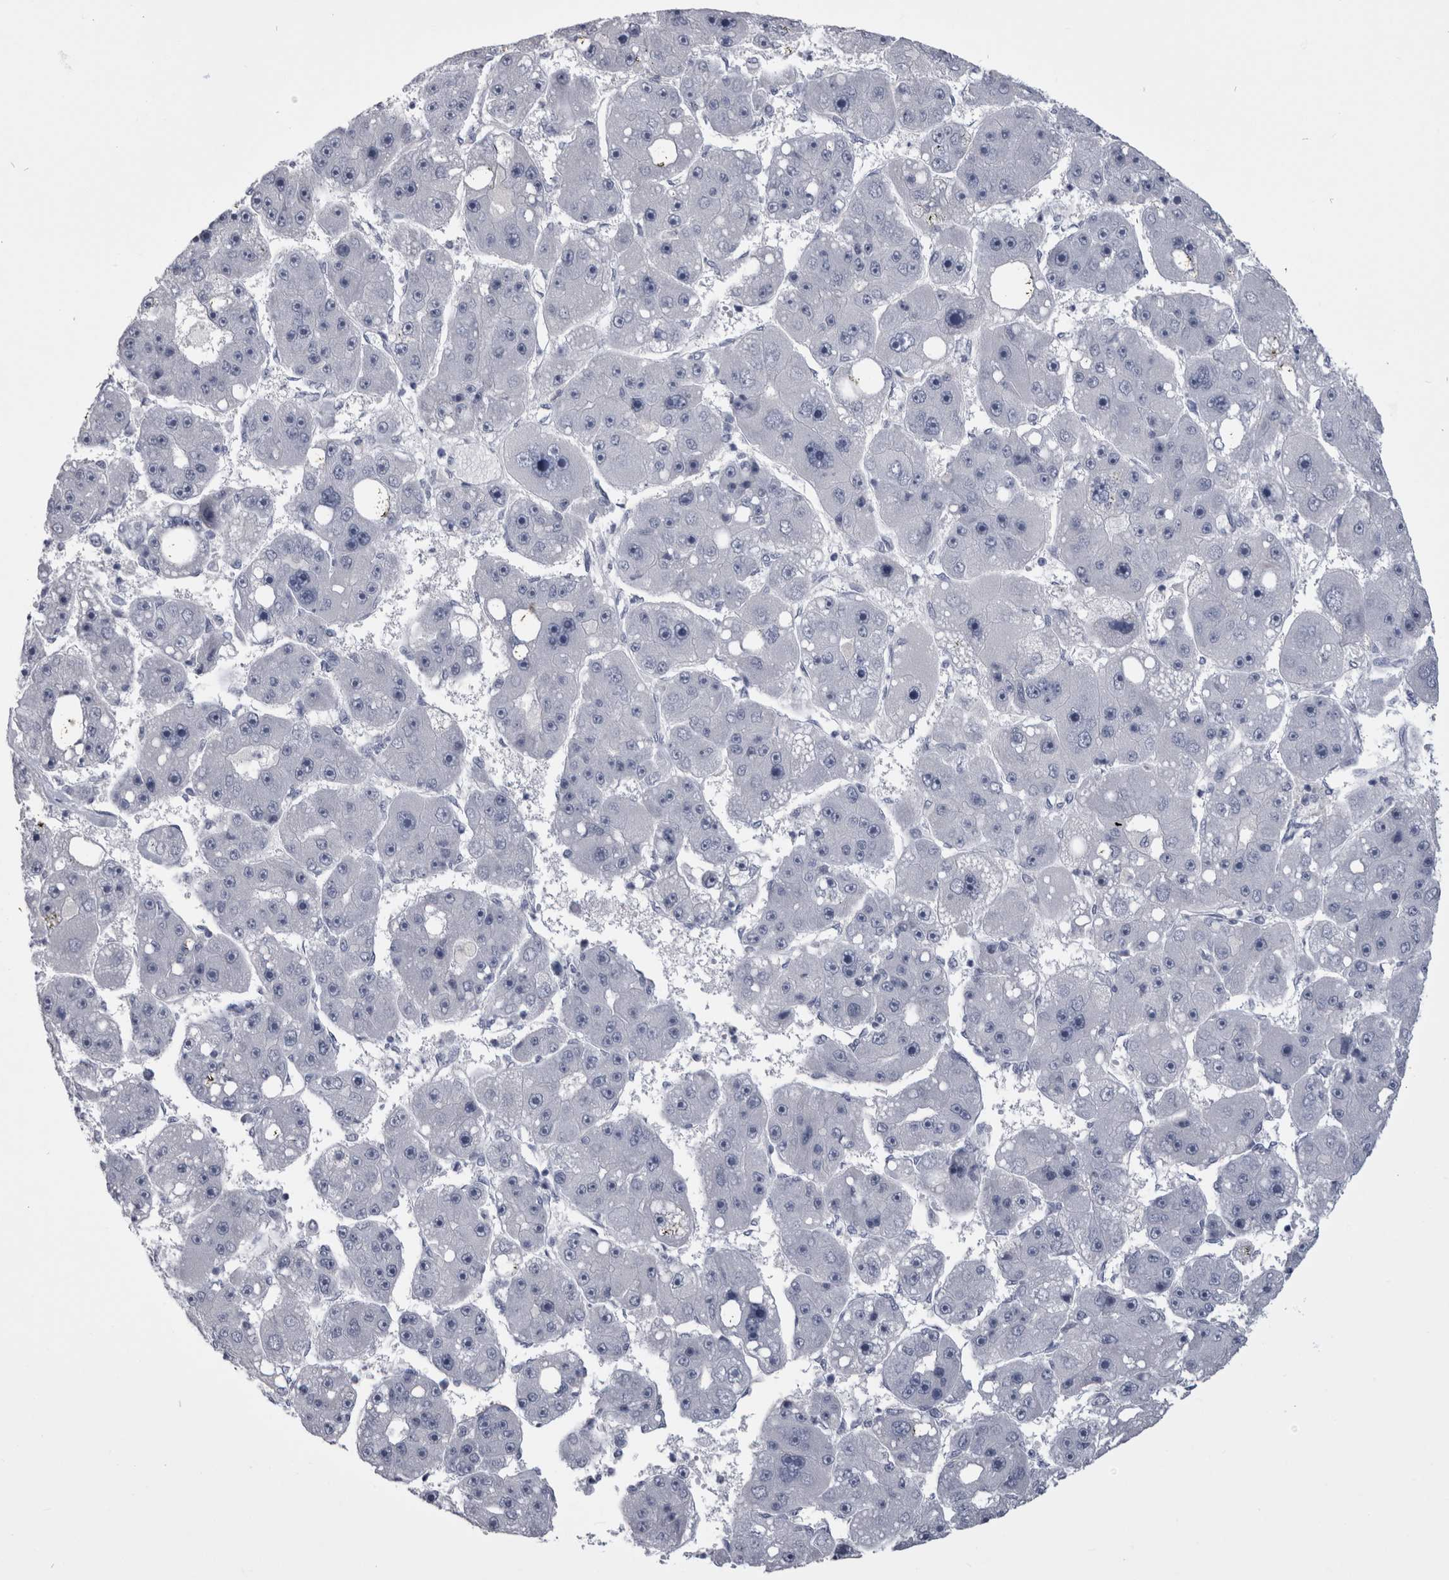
{"staining": {"intensity": "negative", "quantity": "none", "location": "none"}, "tissue": "liver cancer", "cell_type": "Tumor cells", "image_type": "cancer", "snomed": [{"axis": "morphology", "description": "Carcinoma, Hepatocellular, NOS"}, {"axis": "topography", "description": "Liver"}], "caption": "Photomicrograph shows no protein expression in tumor cells of liver cancer tissue.", "gene": "PAX5", "patient": {"sex": "female", "age": 61}}